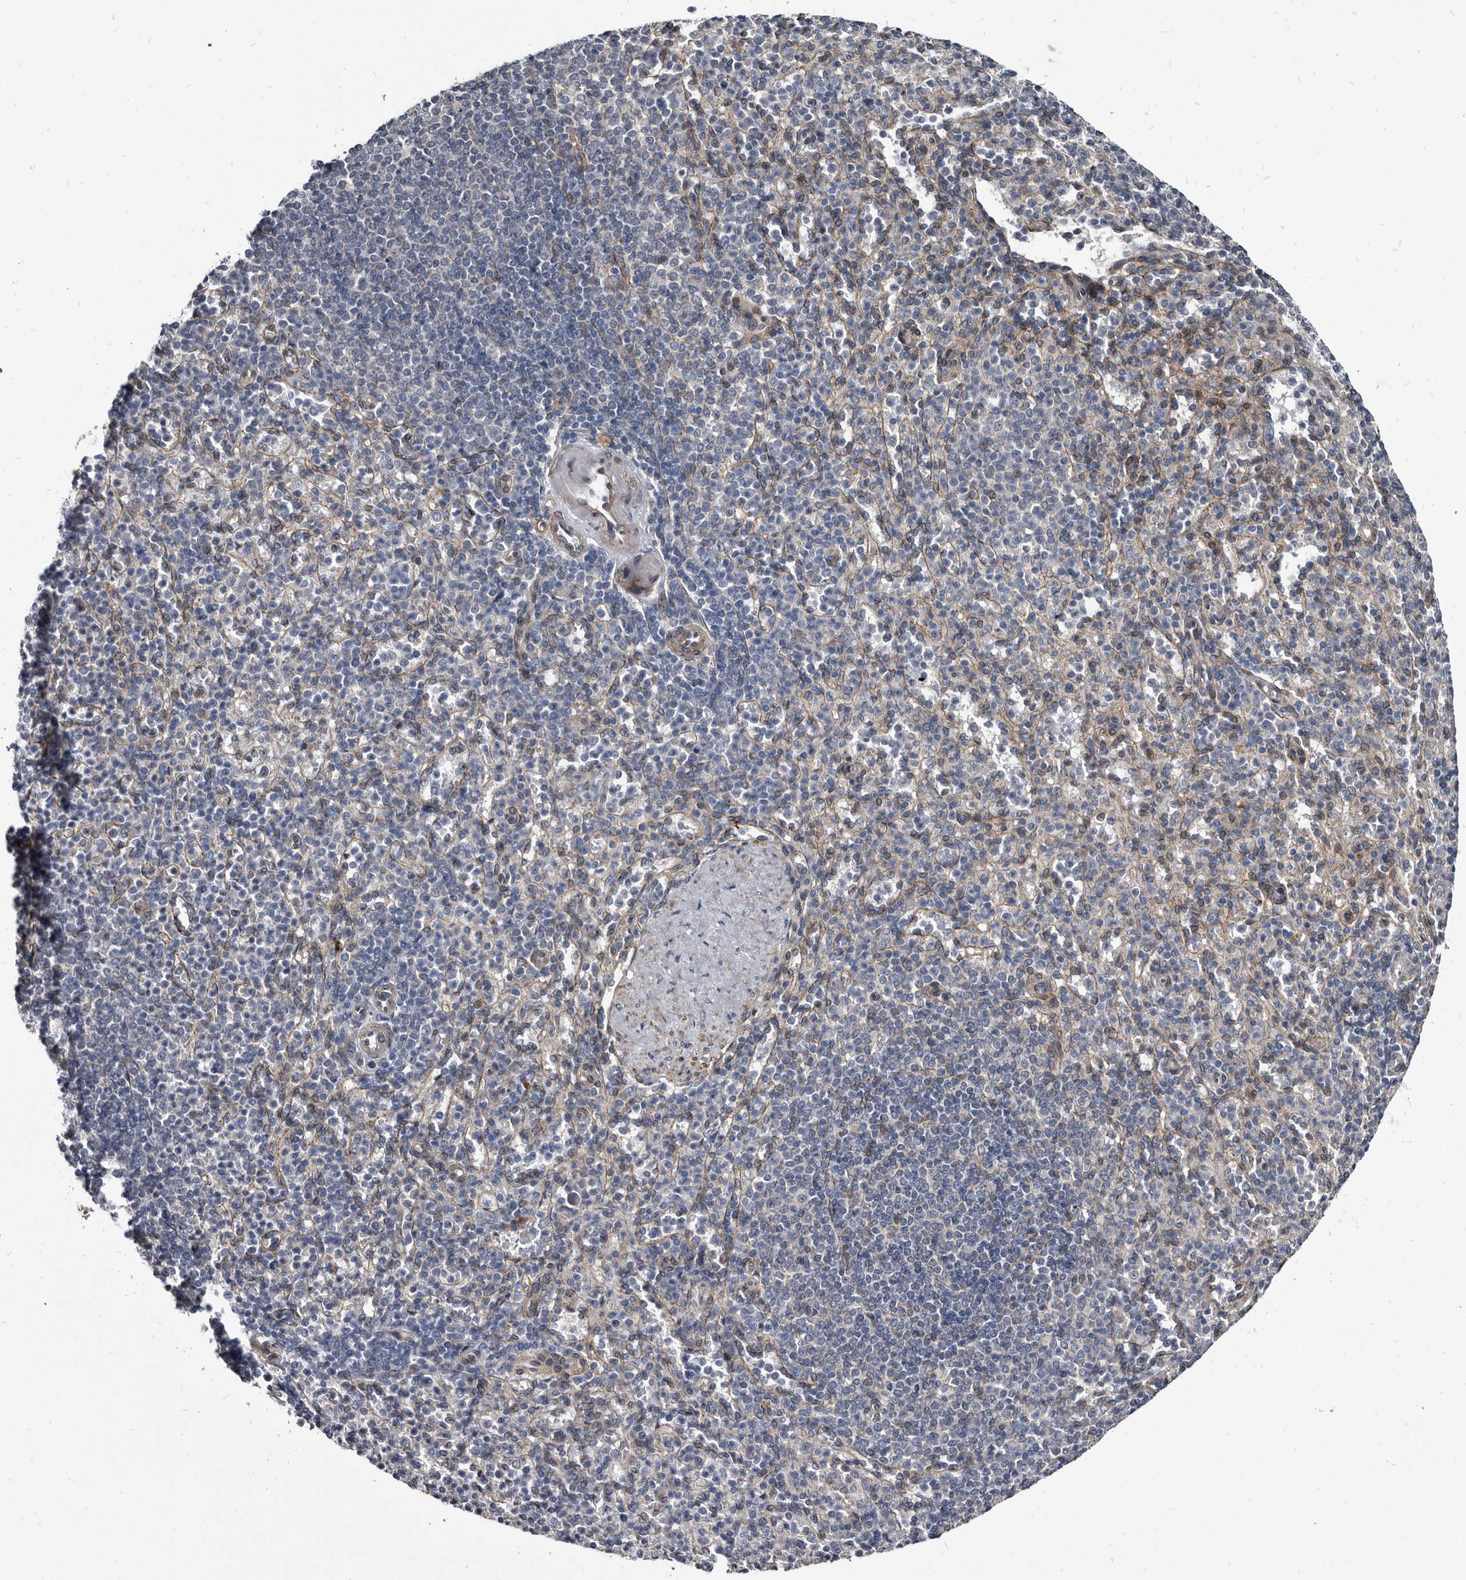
{"staining": {"intensity": "weak", "quantity": "<25%", "location": "cytoplasmic/membranous"}, "tissue": "spleen", "cell_type": "Cells in red pulp", "image_type": "normal", "snomed": [{"axis": "morphology", "description": "Normal tissue, NOS"}, {"axis": "topography", "description": "Spleen"}], "caption": "The immunohistochemistry (IHC) photomicrograph has no significant positivity in cells in red pulp of spleen.", "gene": "PROM1", "patient": {"sex": "female", "age": 74}}